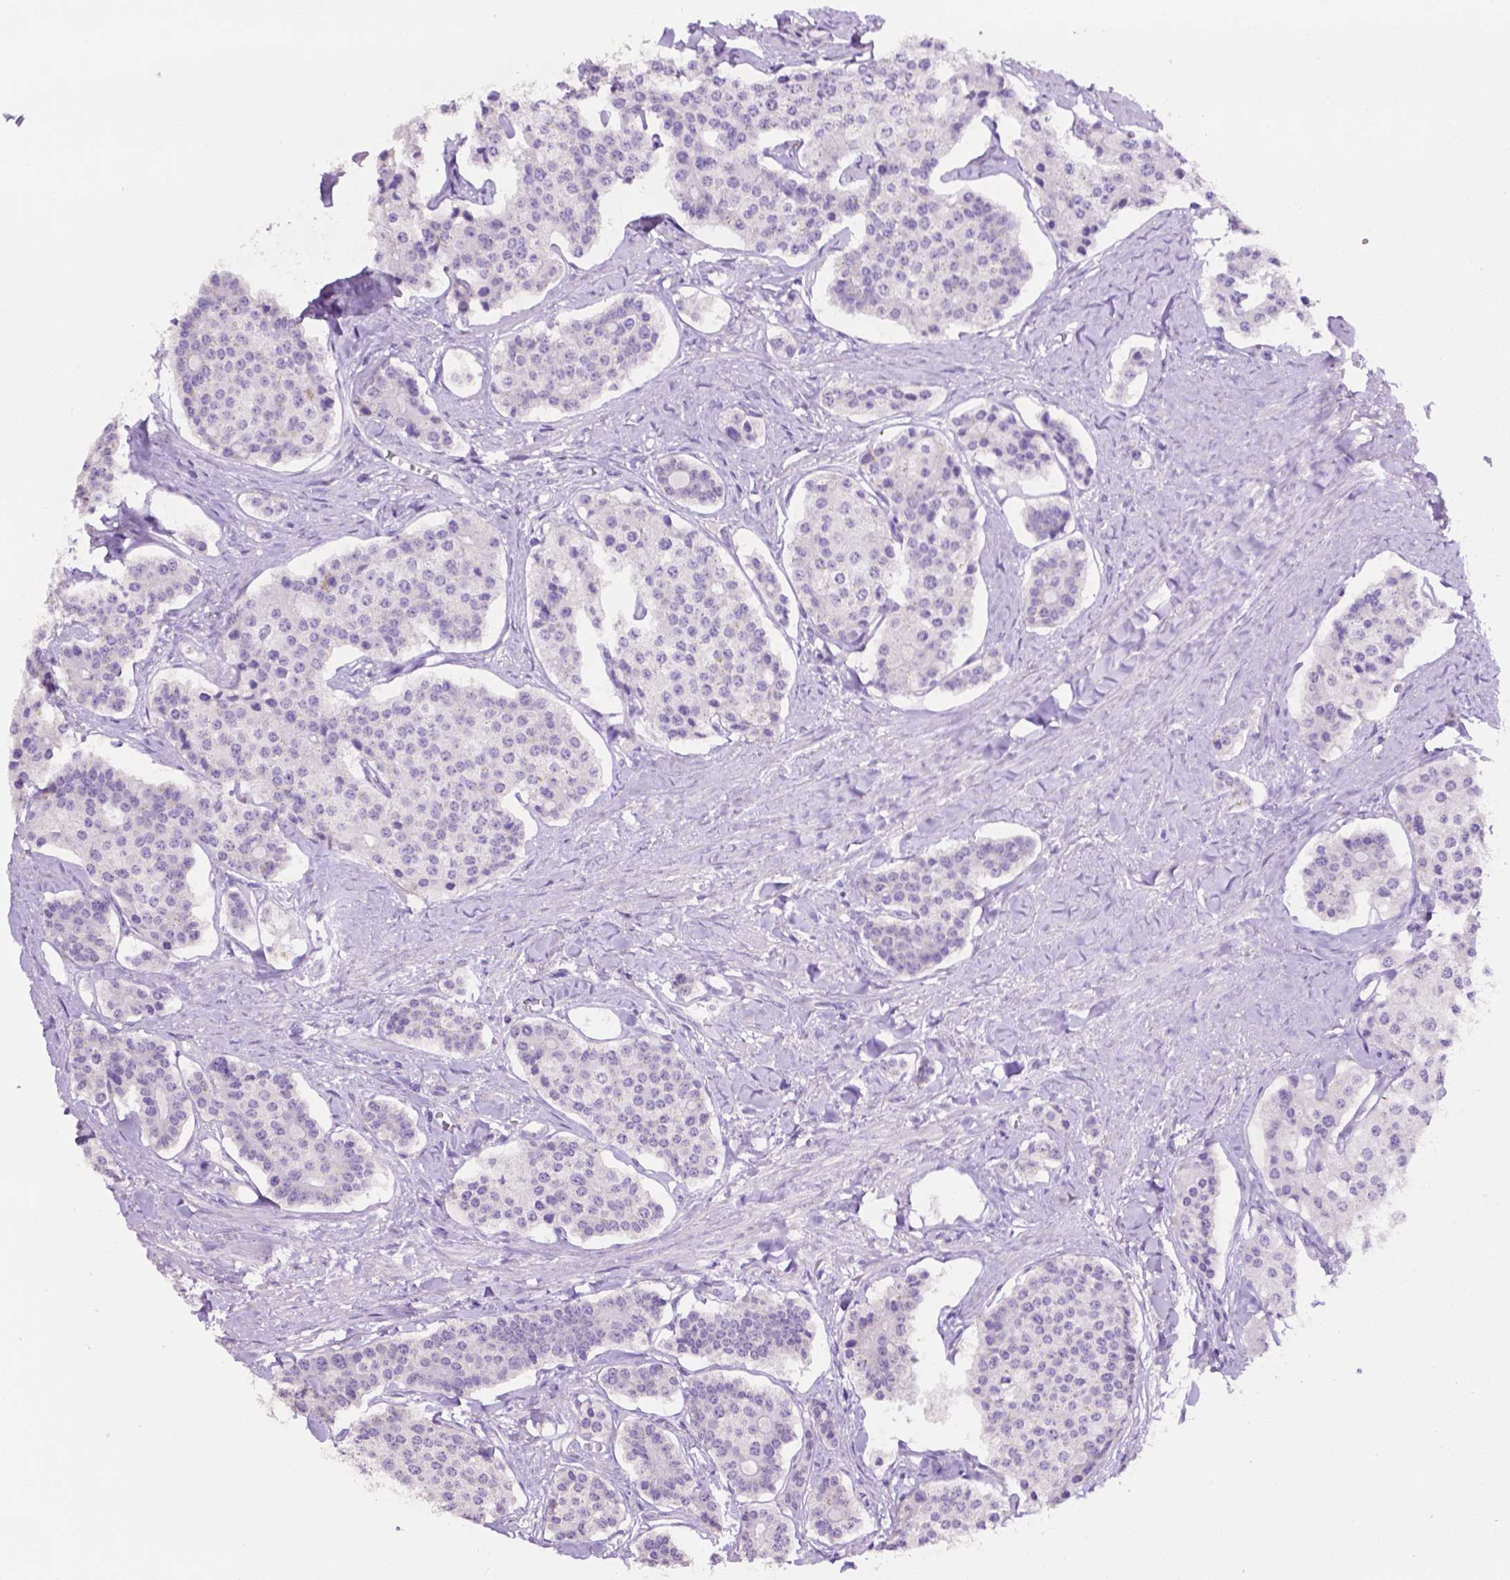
{"staining": {"intensity": "negative", "quantity": "none", "location": "none"}, "tissue": "carcinoid", "cell_type": "Tumor cells", "image_type": "cancer", "snomed": [{"axis": "morphology", "description": "Carcinoid, malignant, NOS"}, {"axis": "topography", "description": "Small intestine"}], "caption": "Image shows no protein expression in tumor cells of carcinoid tissue.", "gene": "TACSTD2", "patient": {"sex": "female", "age": 65}}